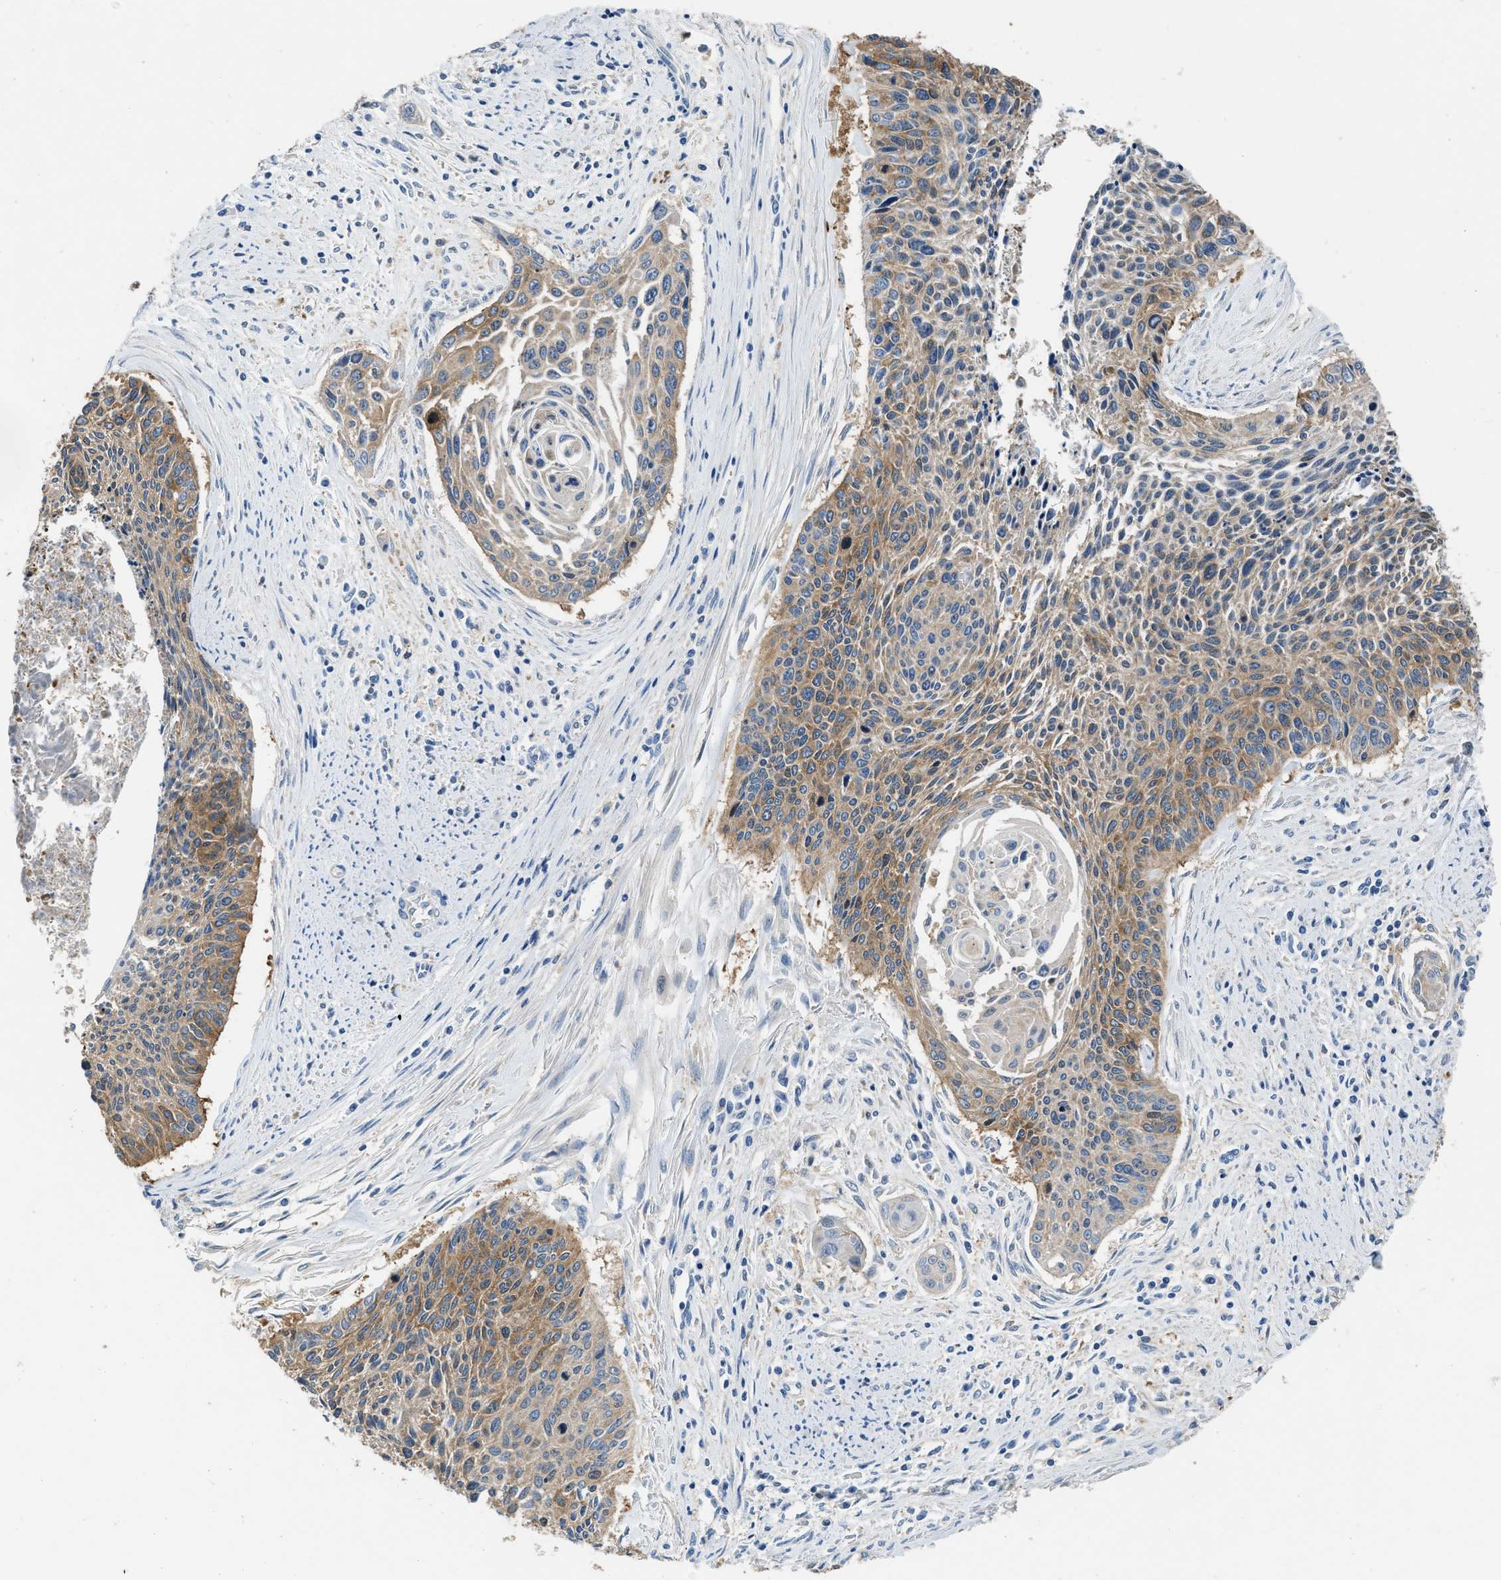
{"staining": {"intensity": "moderate", "quantity": ">75%", "location": "cytoplasmic/membranous"}, "tissue": "cervical cancer", "cell_type": "Tumor cells", "image_type": "cancer", "snomed": [{"axis": "morphology", "description": "Squamous cell carcinoma, NOS"}, {"axis": "topography", "description": "Cervix"}], "caption": "This image exhibits cervical cancer stained with IHC to label a protein in brown. The cytoplasmic/membranous of tumor cells show moderate positivity for the protein. Nuclei are counter-stained blue.", "gene": "PKM", "patient": {"sex": "female", "age": 55}}